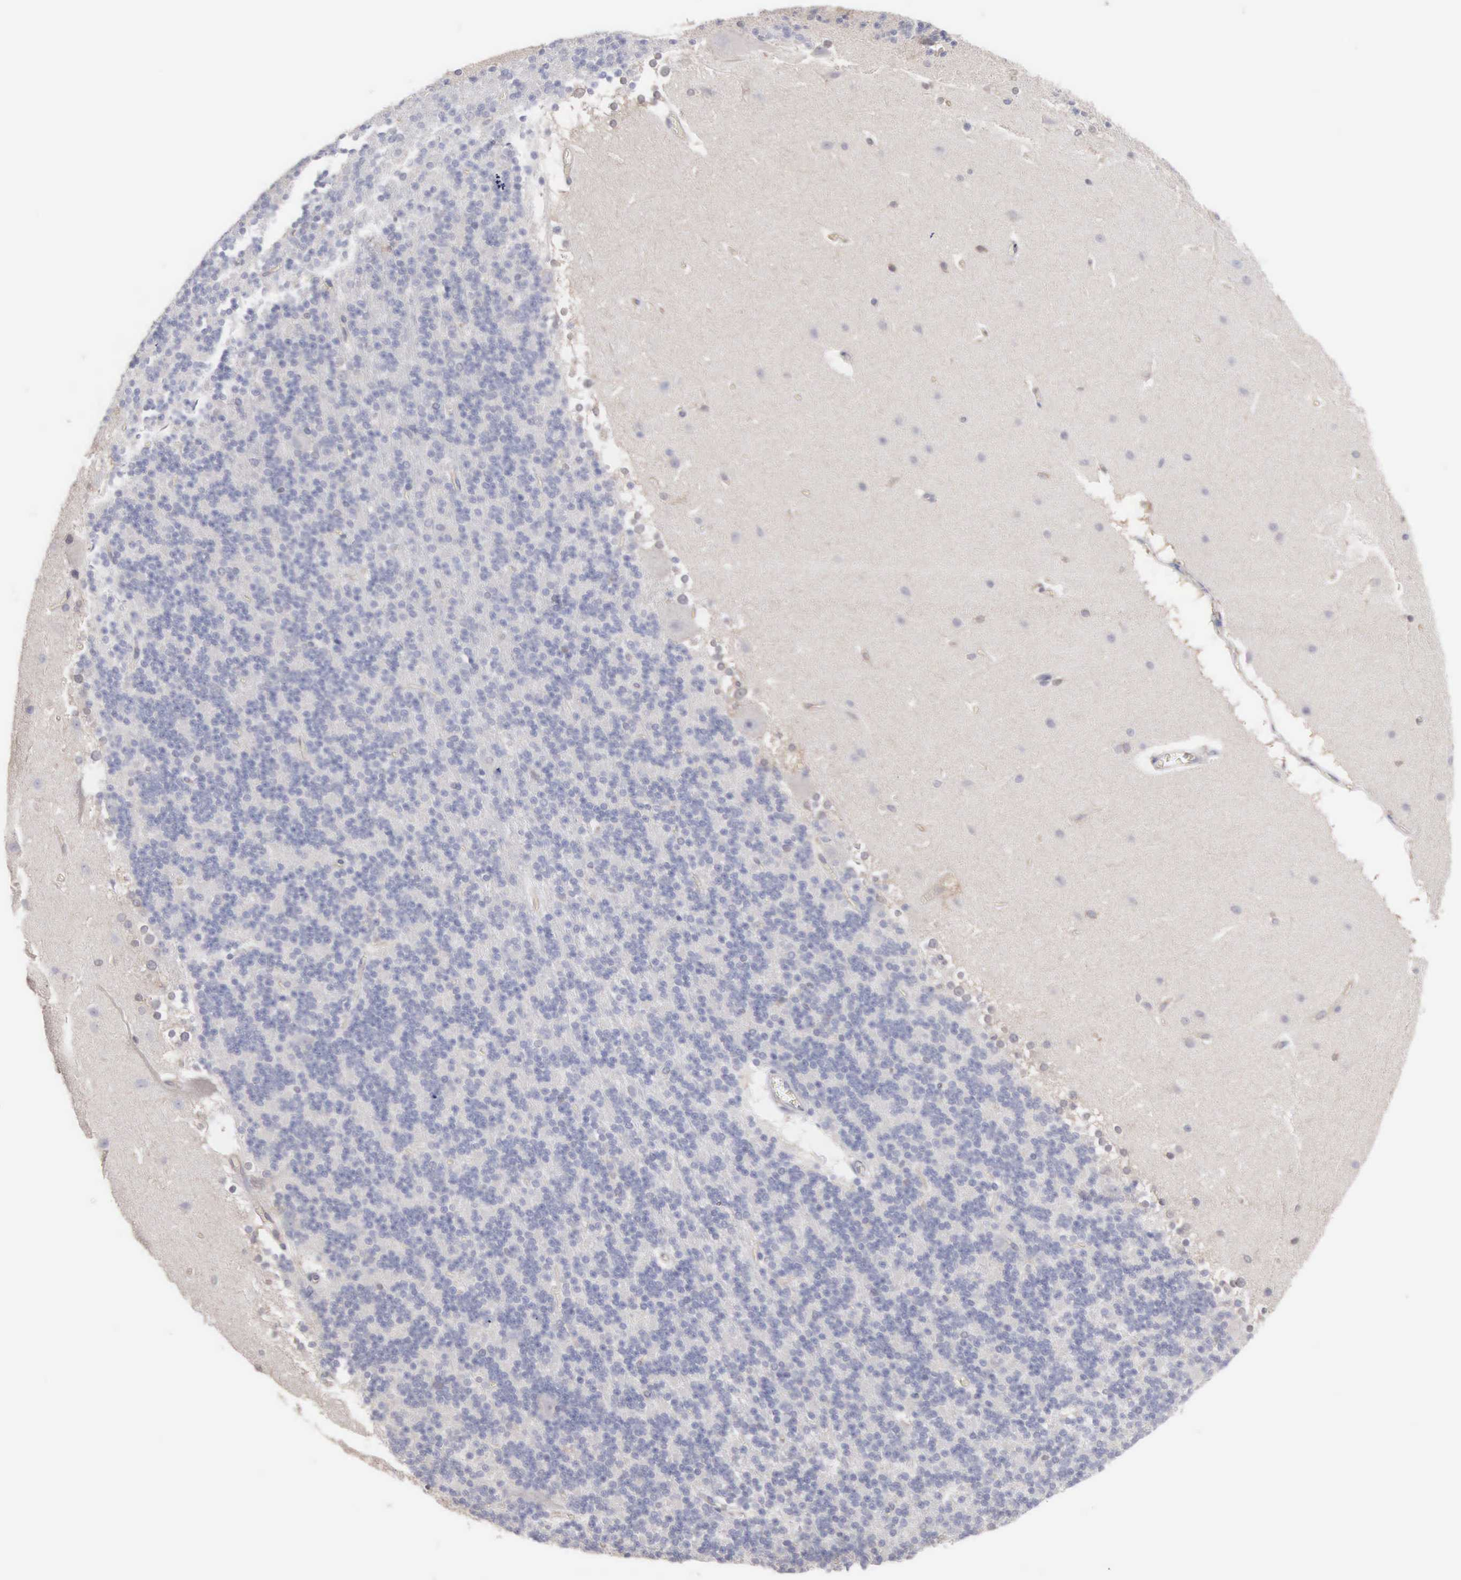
{"staining": {"intensity": "negative", "quantity": "none", "location": "none"}, "tissue": "cerebellum", "cell_type": "Cells in granular layer", "image_type": "normal", "snomed": [{"axis": "morphology", "description": "Normal tissue, NOS"}, {"axis": "topography", "description": "Cerebellum"}], "caption": "A high-resolution photomicrograph shows IHC staining of normal cerebellum, which exhibits no significant staining in cells in granular layer. (DAB immunohistochemistry, high magnification).", "gene": "MTHFD1", "patient": {"sex": "female", "age": 19}}